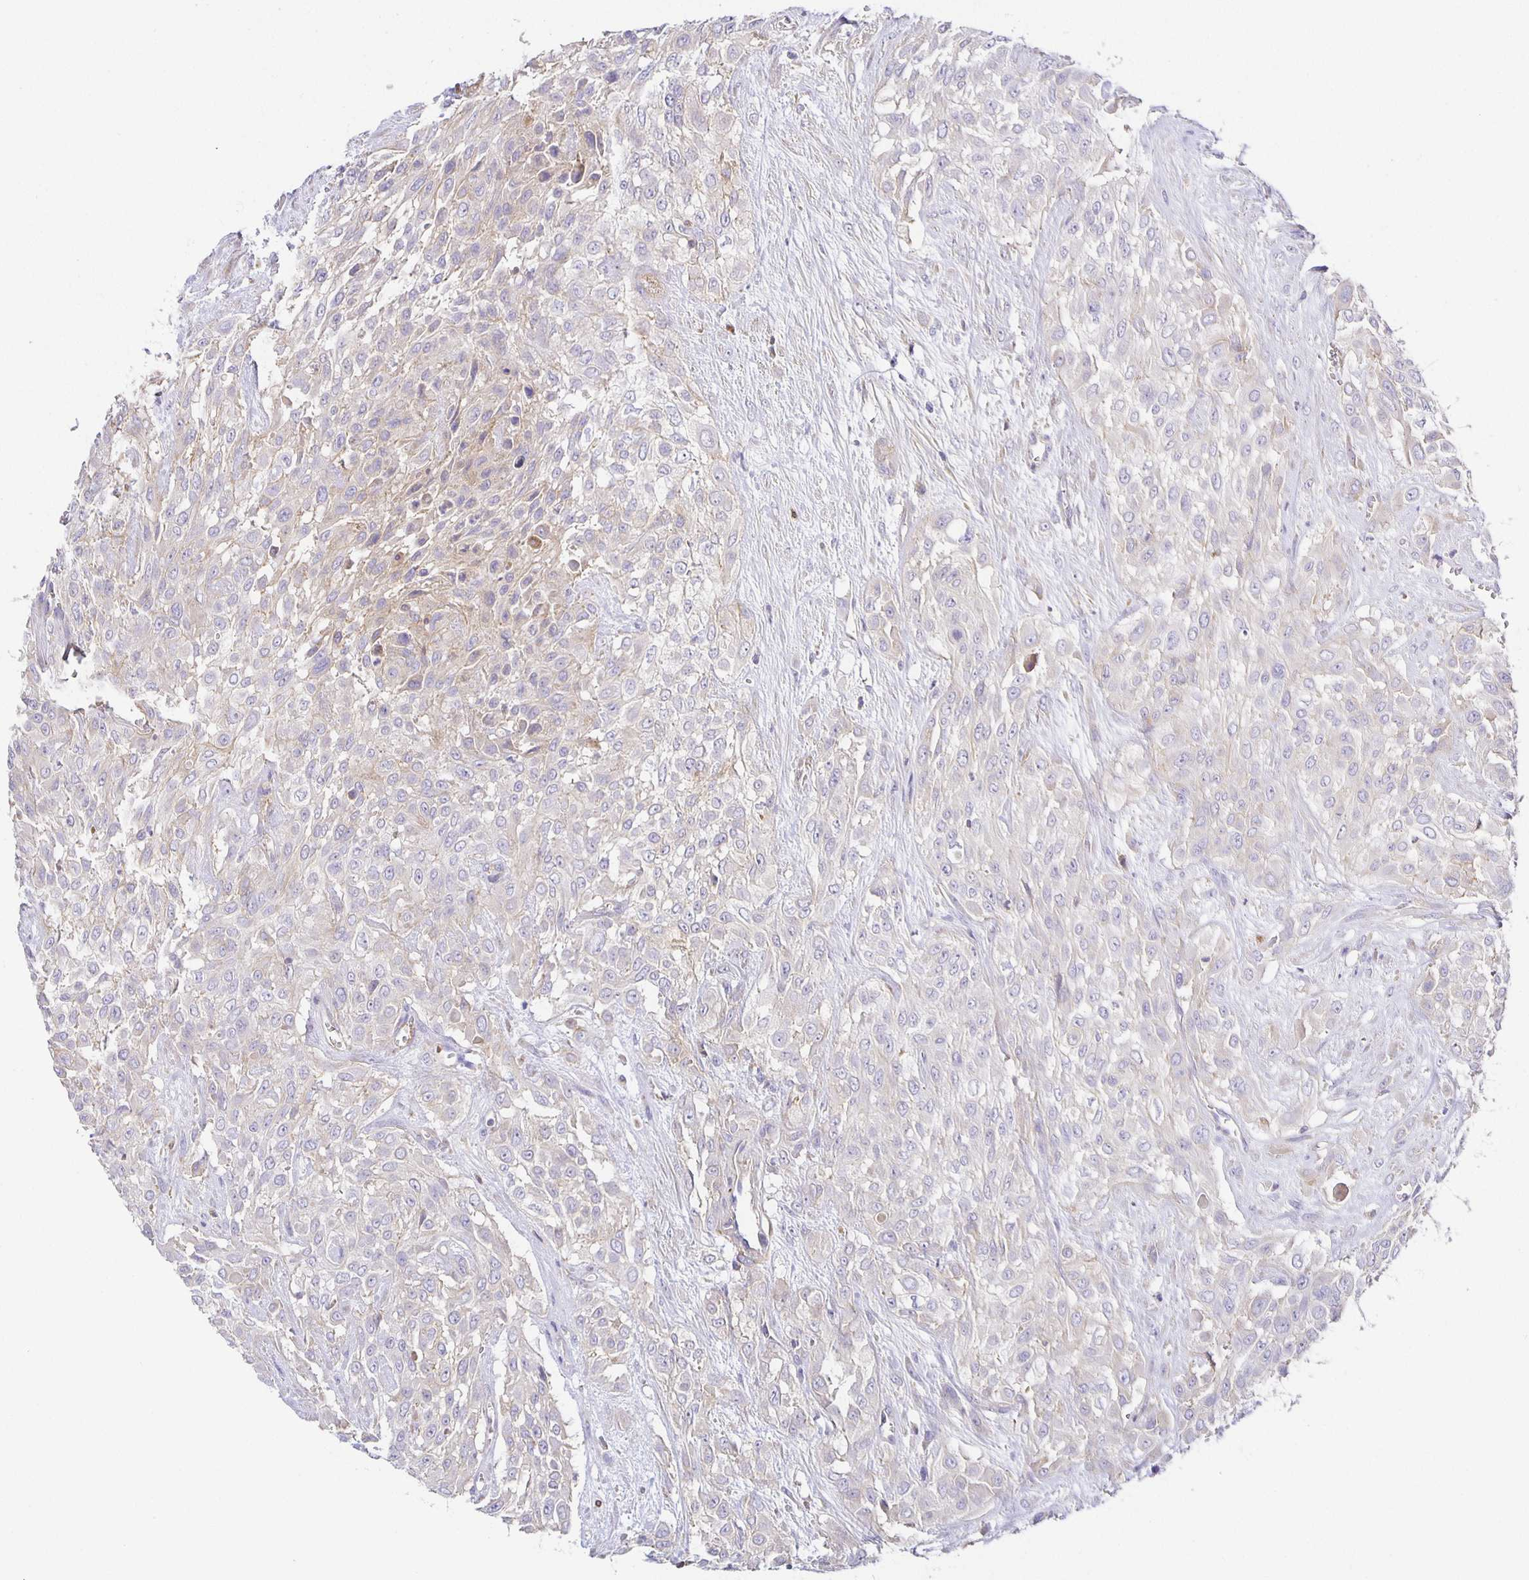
{"staining": {"intensity": "weak", "quantity": "<25%", "location": "cytoplasmic/membranous"}, "tissue": "urothelial cancer", "cell_type": "Tumor cells", "image_type": "cancer", "snomed": [{"axis": "morphology", "description": "Urothelial carcinoma, High grade"}, {"axis": "topography", "description": "Urinary bladder"}], "caption": "Immunohistochemistry photomicrograph of neoplastic tissue: human urothelial carcinoma (high-grade) stained with DAB (3,3'-diaminobenzidine) reveals no significant protein expression in tumor cells.", "gene": "FLRT3", "patient": {"sex": "male", "age": 57}}